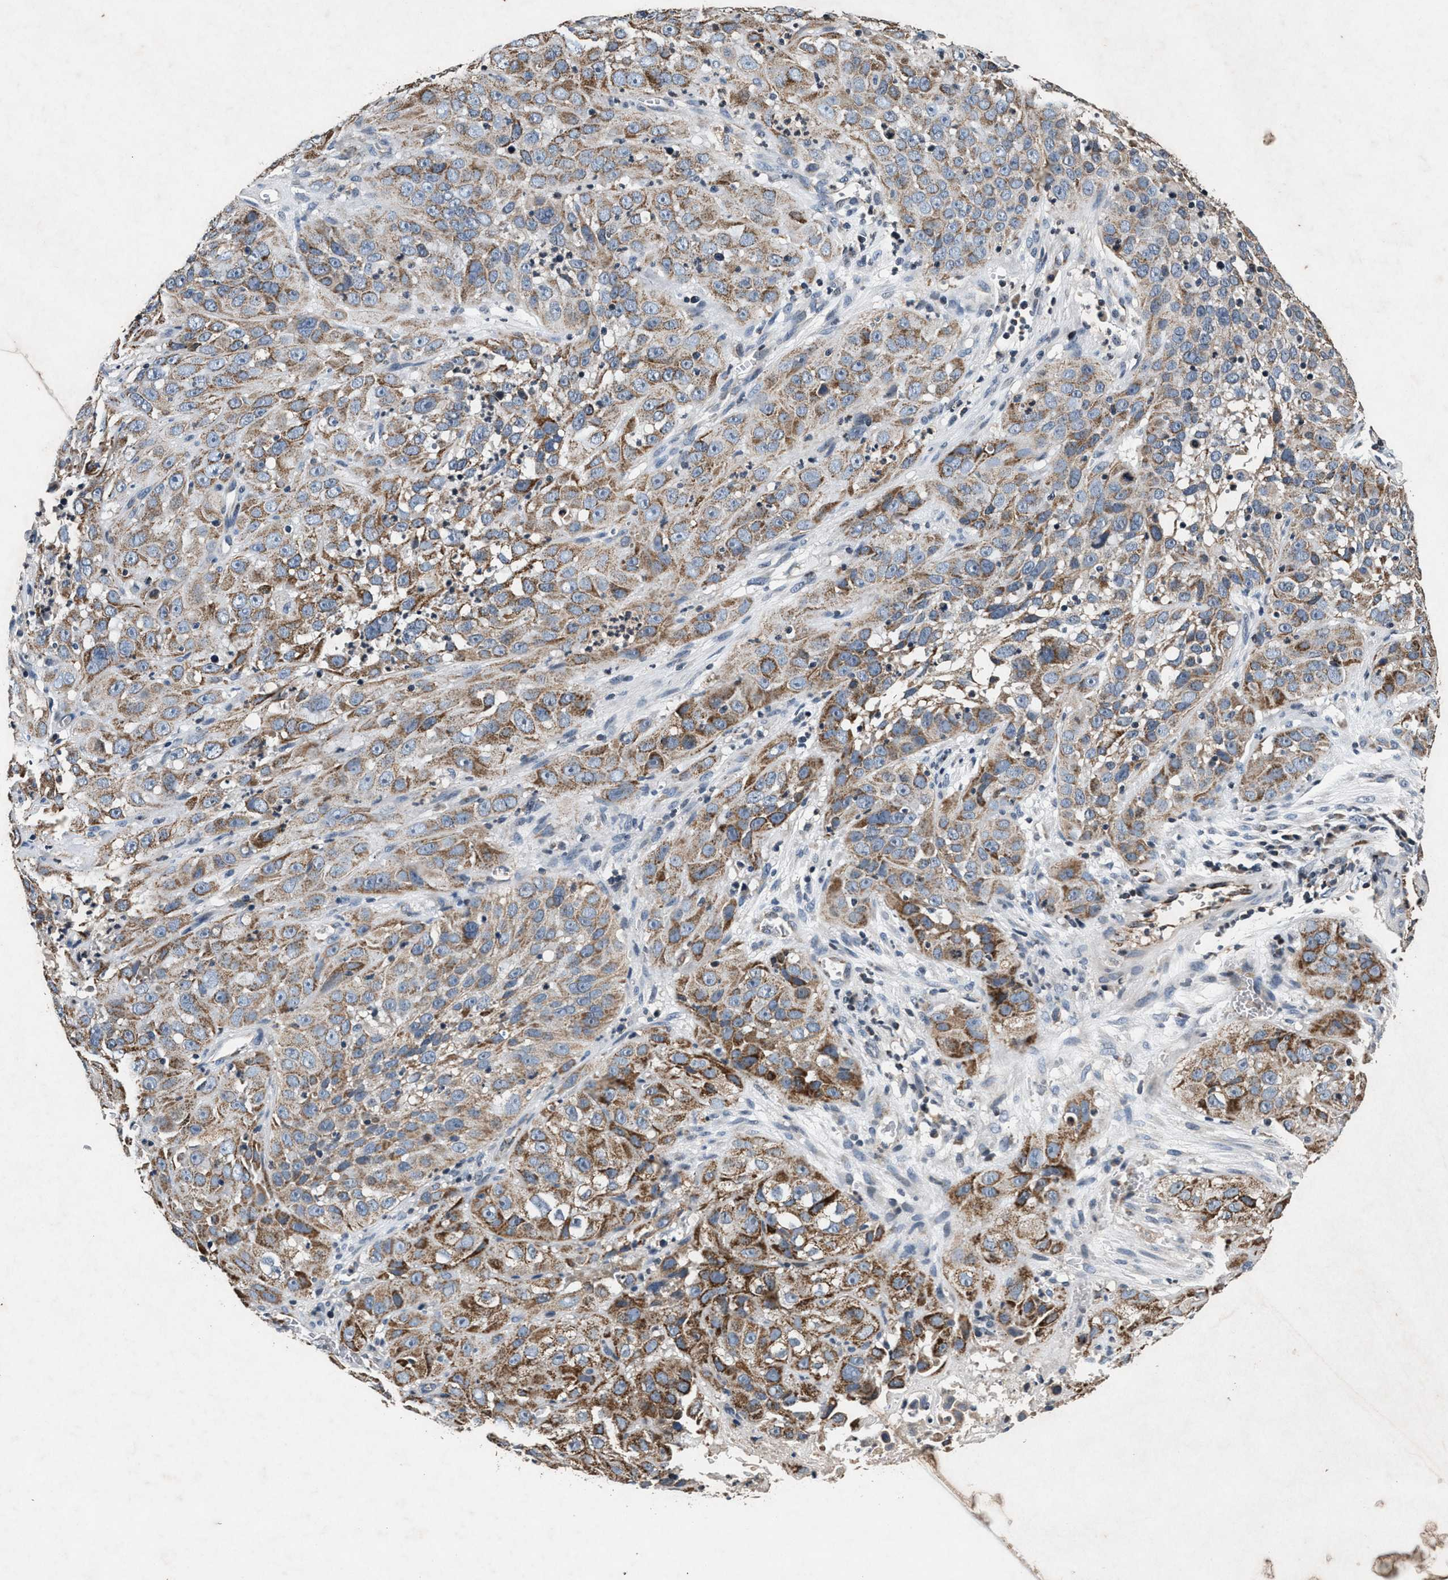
{"staining": {"intensity": "moderate", "quantity": ">75%", "location": "cytoplasmic/membranous"}, "tissue": "cervical cancer", "cell_type": "Tumor cells", "image_type": "cancer", "snomed": [{"axis": "morphology", "description": "Squamous cell carcinoma, NOS"}, {"axis": "topography", "description": "Cervix"}], "caption": "Immunohistochemical staining of squamous cell carcinoma (cervical) shows medium levels of moderate cytoplasmic/membranous protein staining in approximately >75% of tumor cells.", "gene": "PKD2L1", "patient": {"sex": "female", "age": 32}}